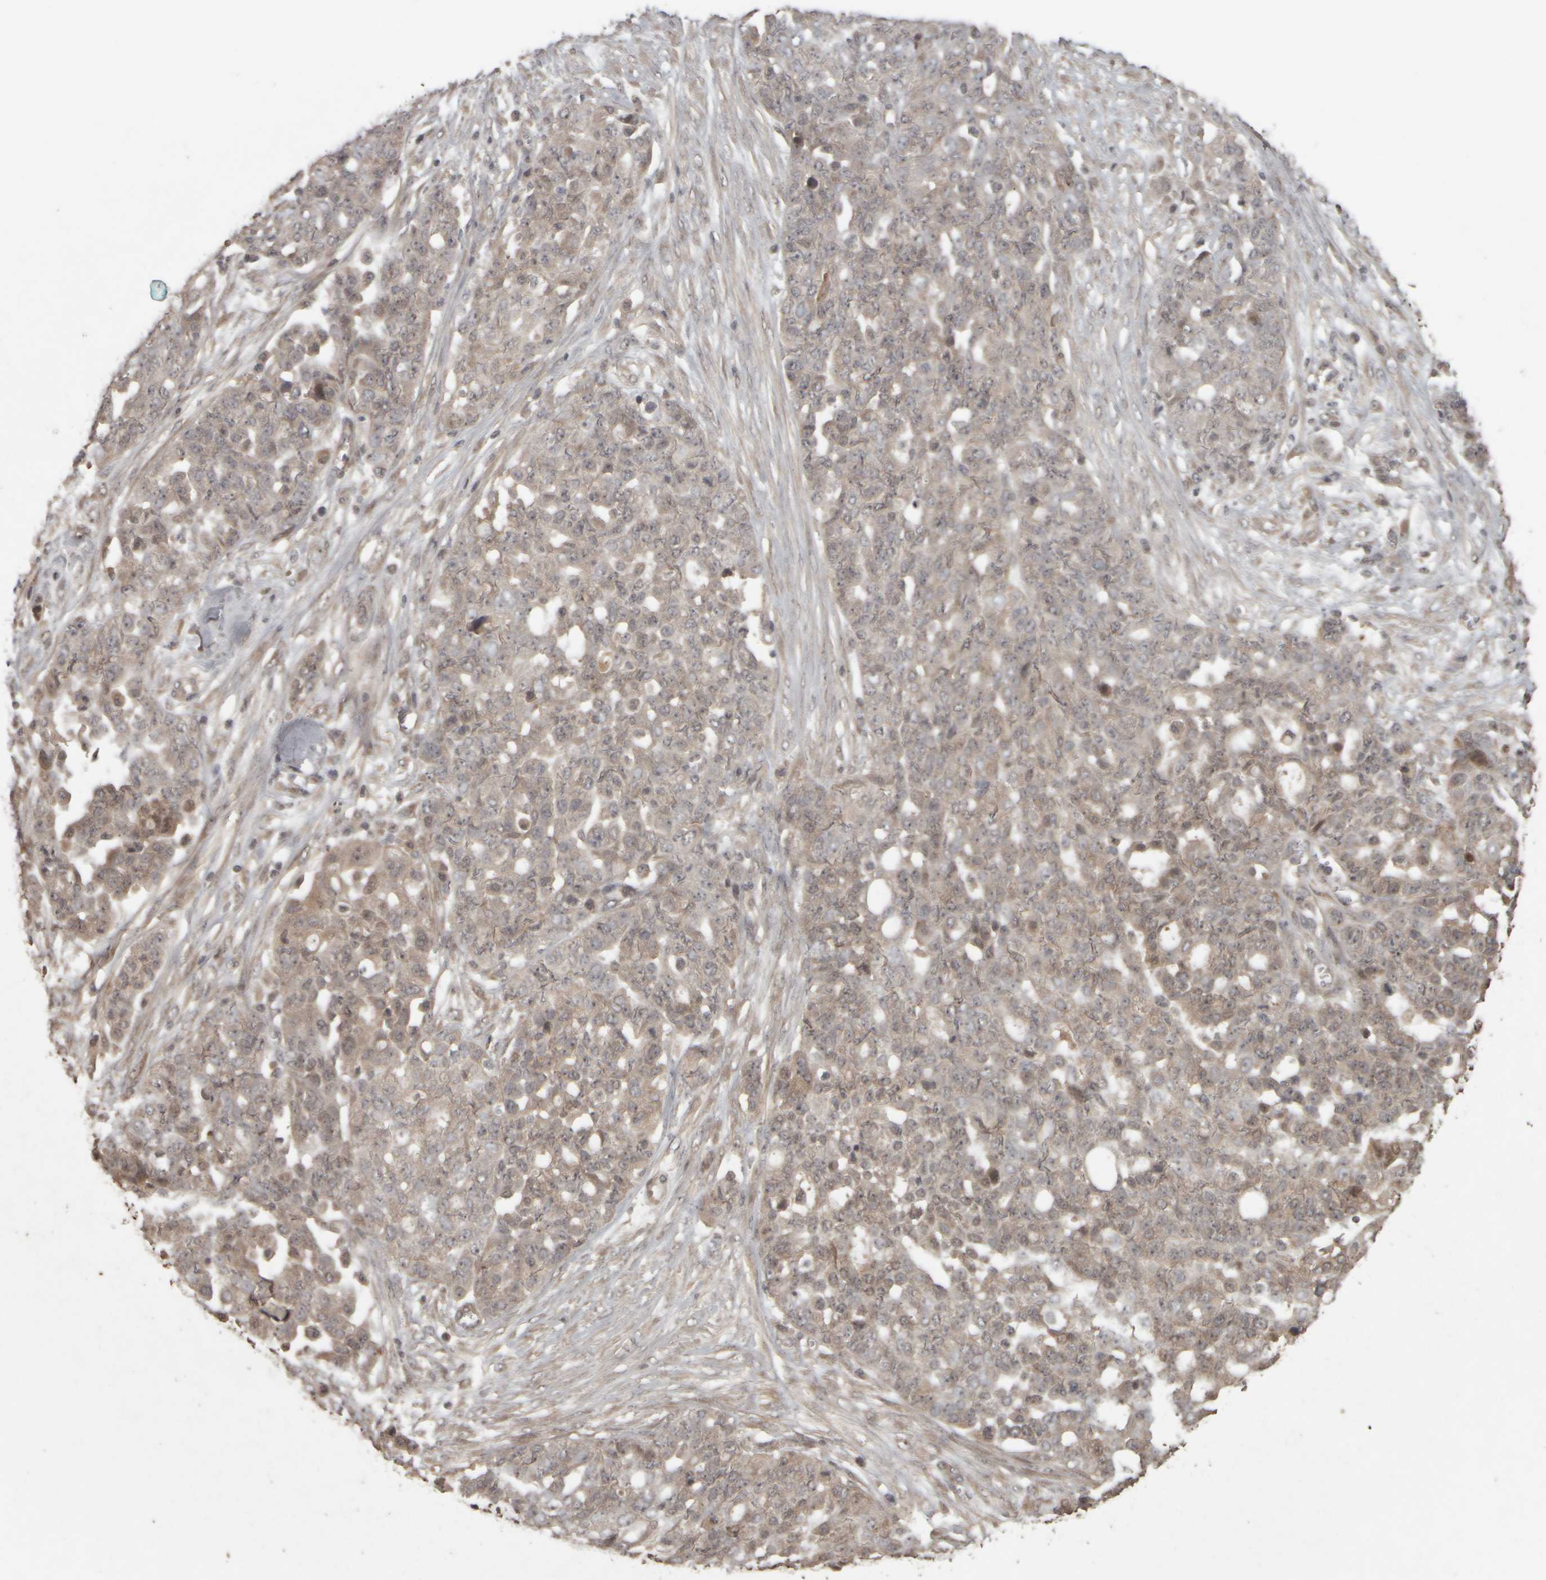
{"staining": {"intensity": "weak", "quantity": "<25%", "location": "cytoplasmic/membranous"}, "tissue": "ovarian cancer", "cell_type": "Tumor cells", "image_type": "cancer", "snomed": [{"axis": "morphology", "description": "Cystadenocarcinoma, serous, NOS"}, {"axis": "topography", "description": "Soft tissue"}, {"axis": "topography", "description": "Ovary"}], "caption": "The micrograph demonstrates no staining of tumor cells in ovarian cancer. (Immunohistochemistry, brightfield microscopy, high magnification).", "gene": "ACO1", "patient": {"sex": "female", "age": 57}}